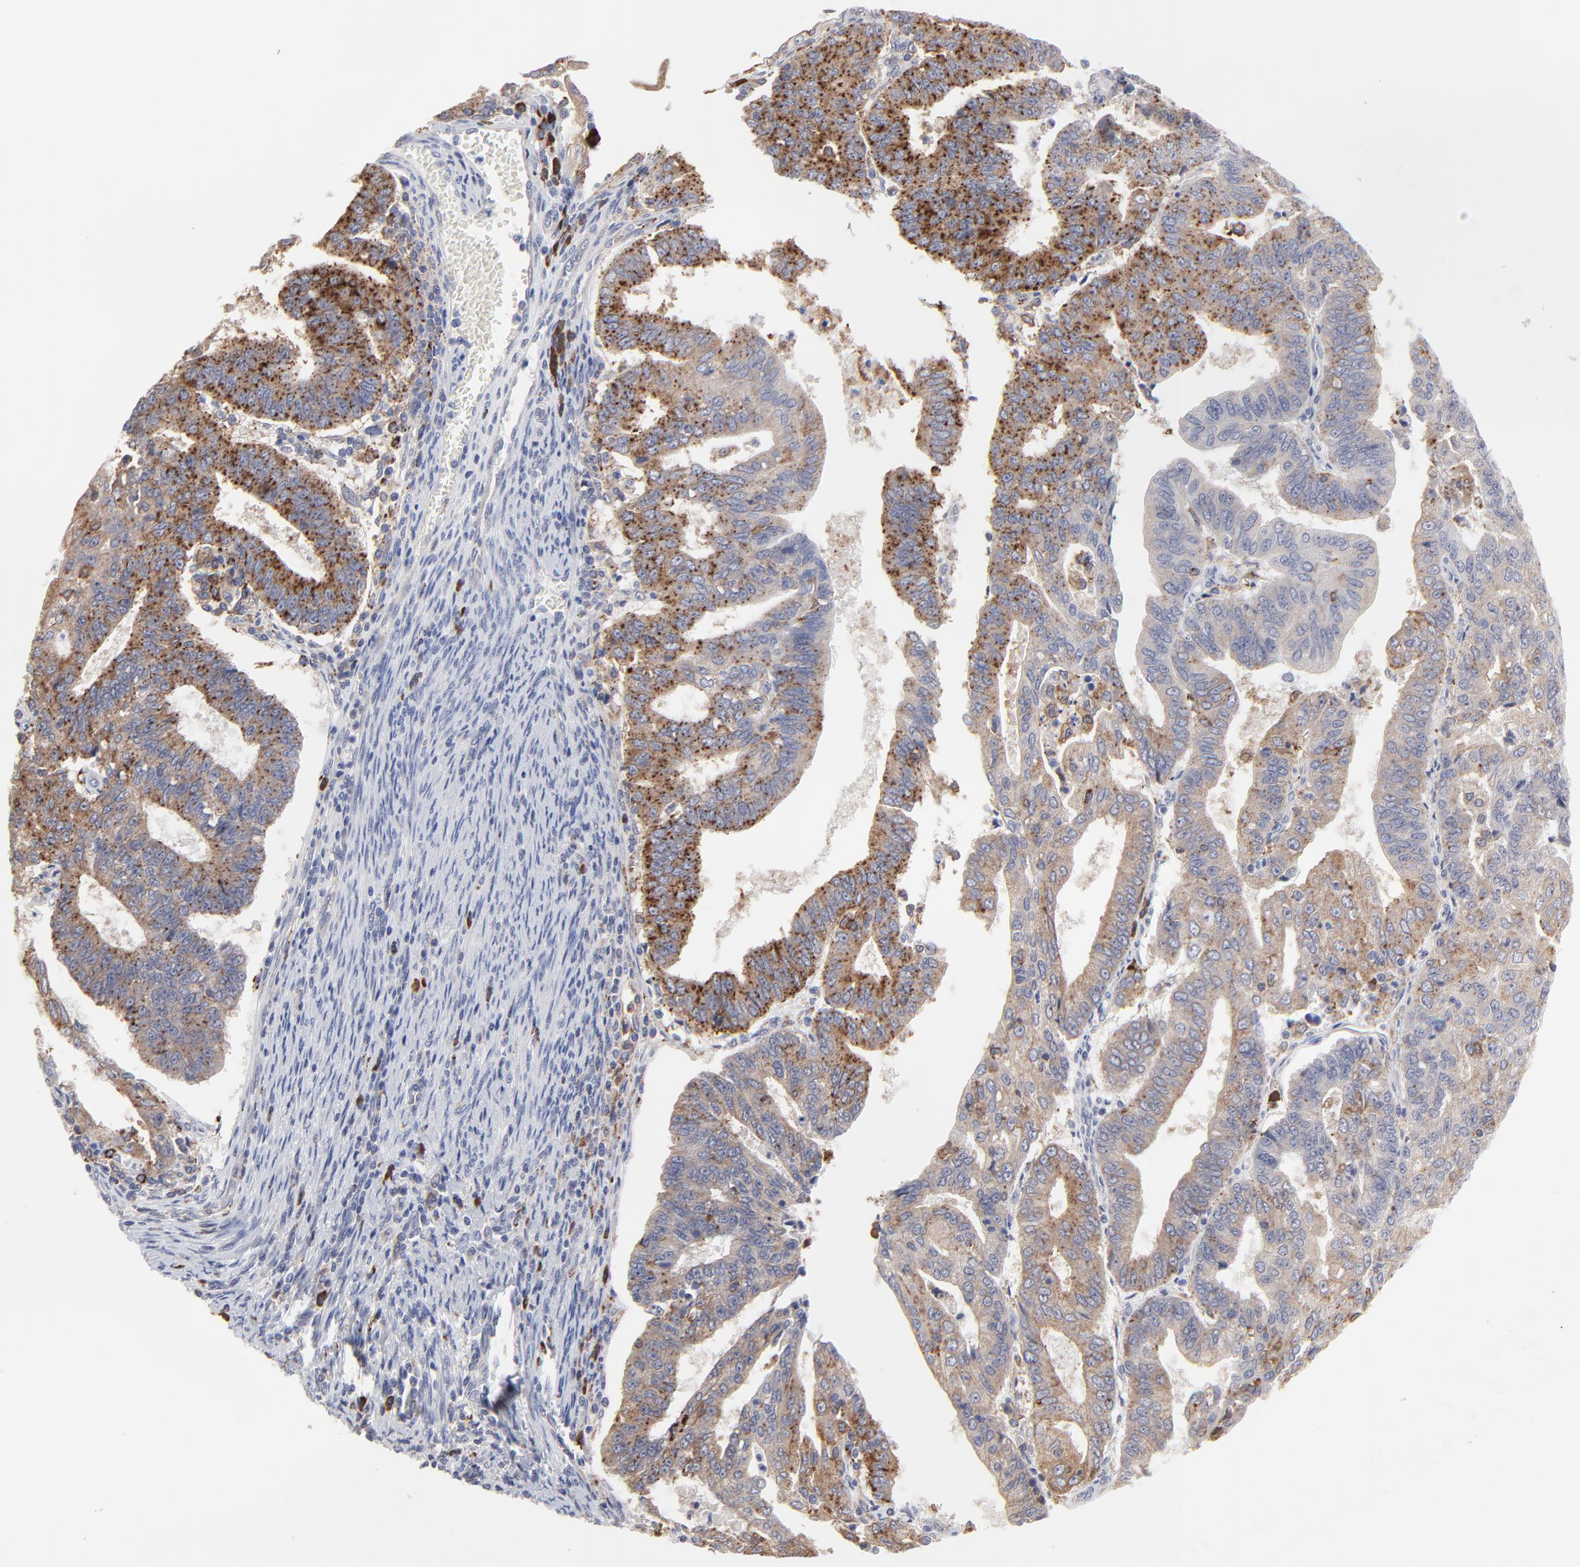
{"staining": {"intensity": "moderate", "quantity": ">75%", "location": "cytoplasmic/membranous"}, "tissue": "endometrial cancer", "cell_type": "Tumor cells", "image_type": "cancer", "snomed": [{"axis": "morphology", "description": "Adenocarcinoma, NOS"}, {"axis": "topography", "description": "Endometrium"}], "caption": "A brown stain highlights moderate cytoplasmic/membranous expression of a protein in human endometrial cancer (adenocarcinoma) tumor cells.", "gene": "TRIM22", "patient": {"sex": "female", "age": 56}}